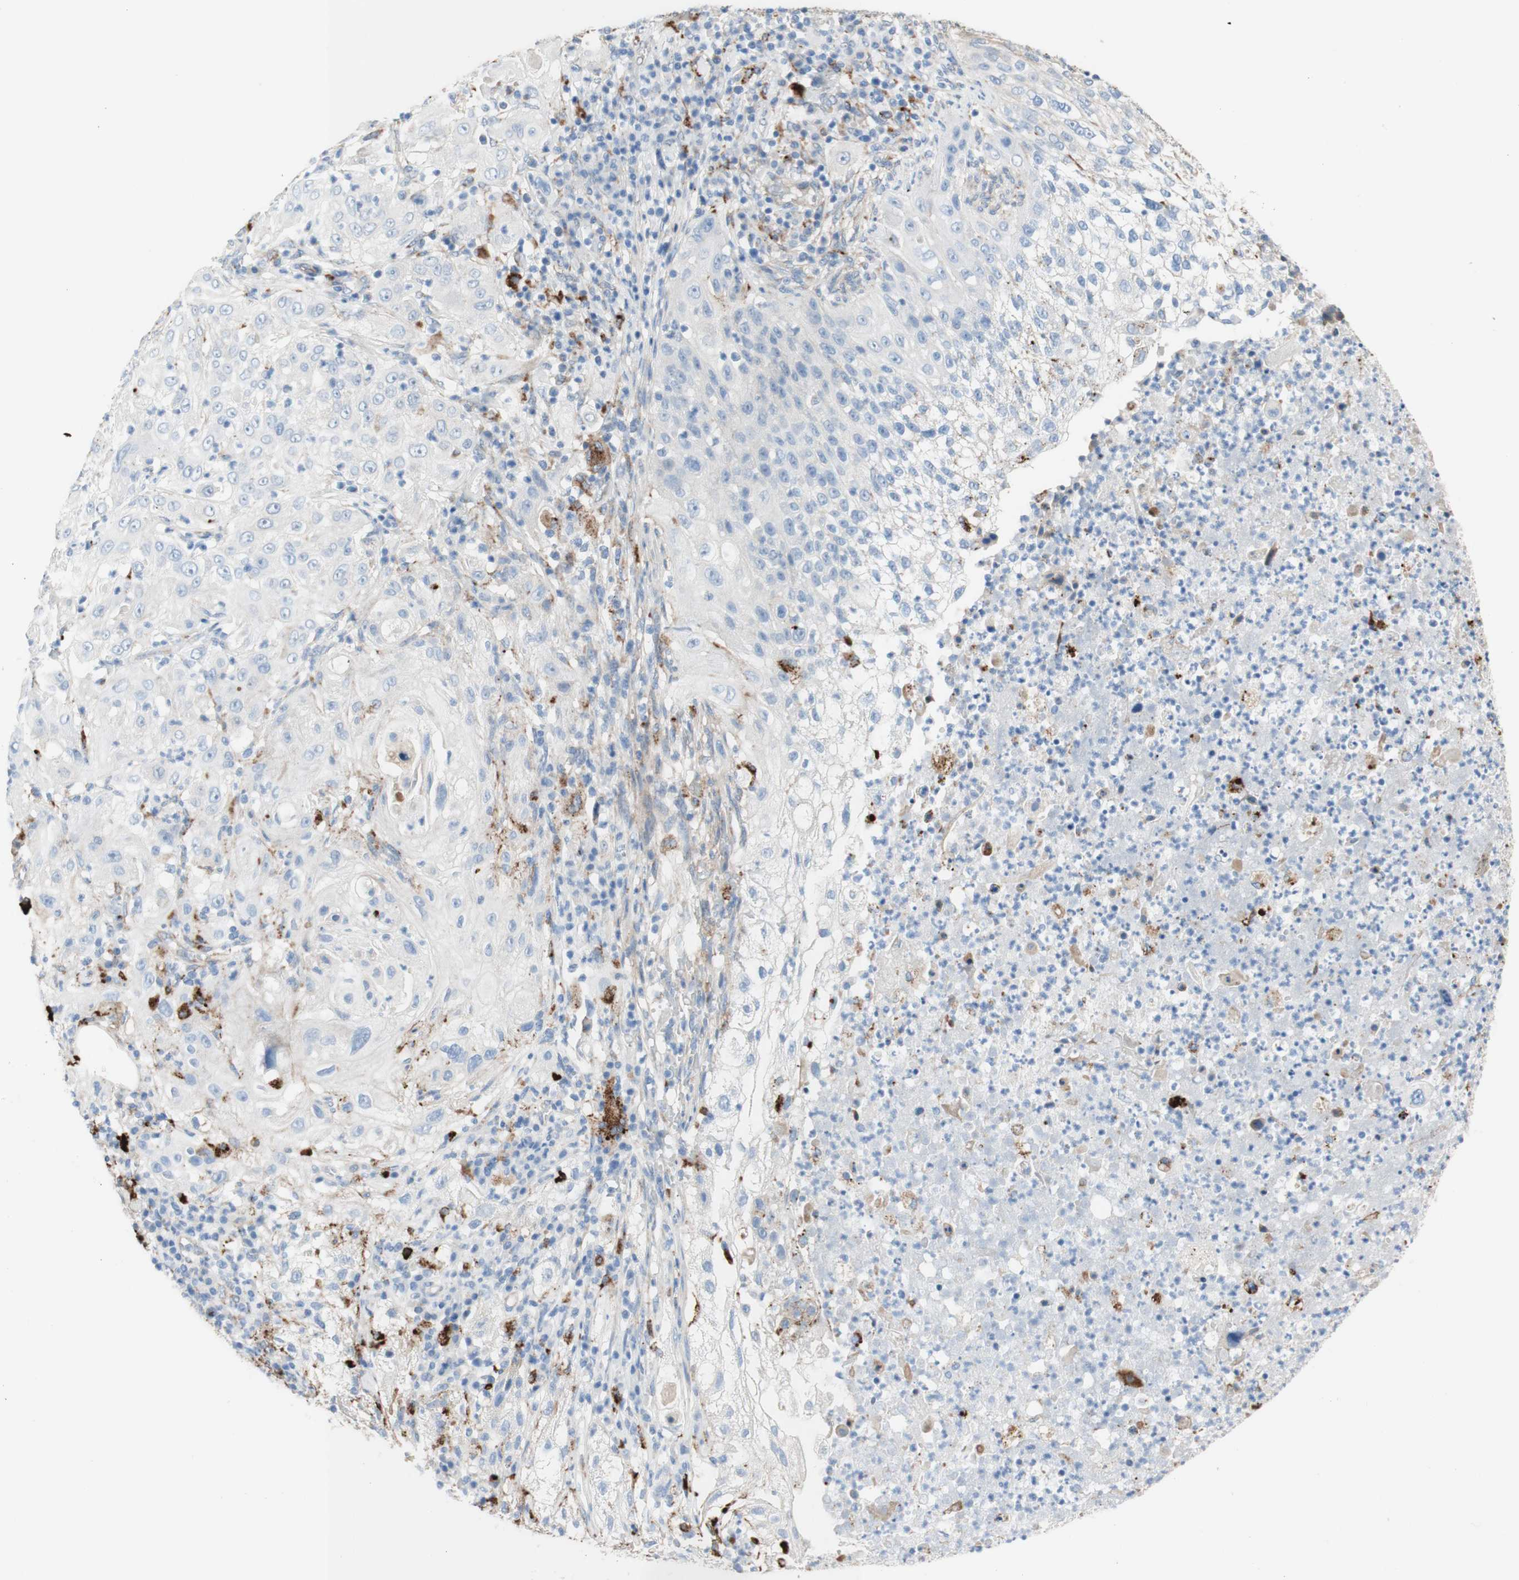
{"staining": {"intensity": "moderate", "quantity": "<25%", "location": "cytoplasmic/membranous"}, "tissue": "lung cancer", "cell_type": "Tumor cells", "image_type": "cancer", "snomed": [{"axis": "morphology", "description": "Inflammation, NOS"}, {"axis": "morphology", "description": "Squamous cell carcinoma, NOS"}, {"axis": "topography", "description": "Lymph node"}, {"axis": "topography", "description": "Soft tissue"}, {"axis": "topography", "description": "Lung"}], "caption": "Moderate cytoplasmic/membranous positivity is identified in about <25% of tumor cells in squamous cell carcinoma (lung).", "gene": "URB2", "patient": {"sex": "male", "age": 66}}